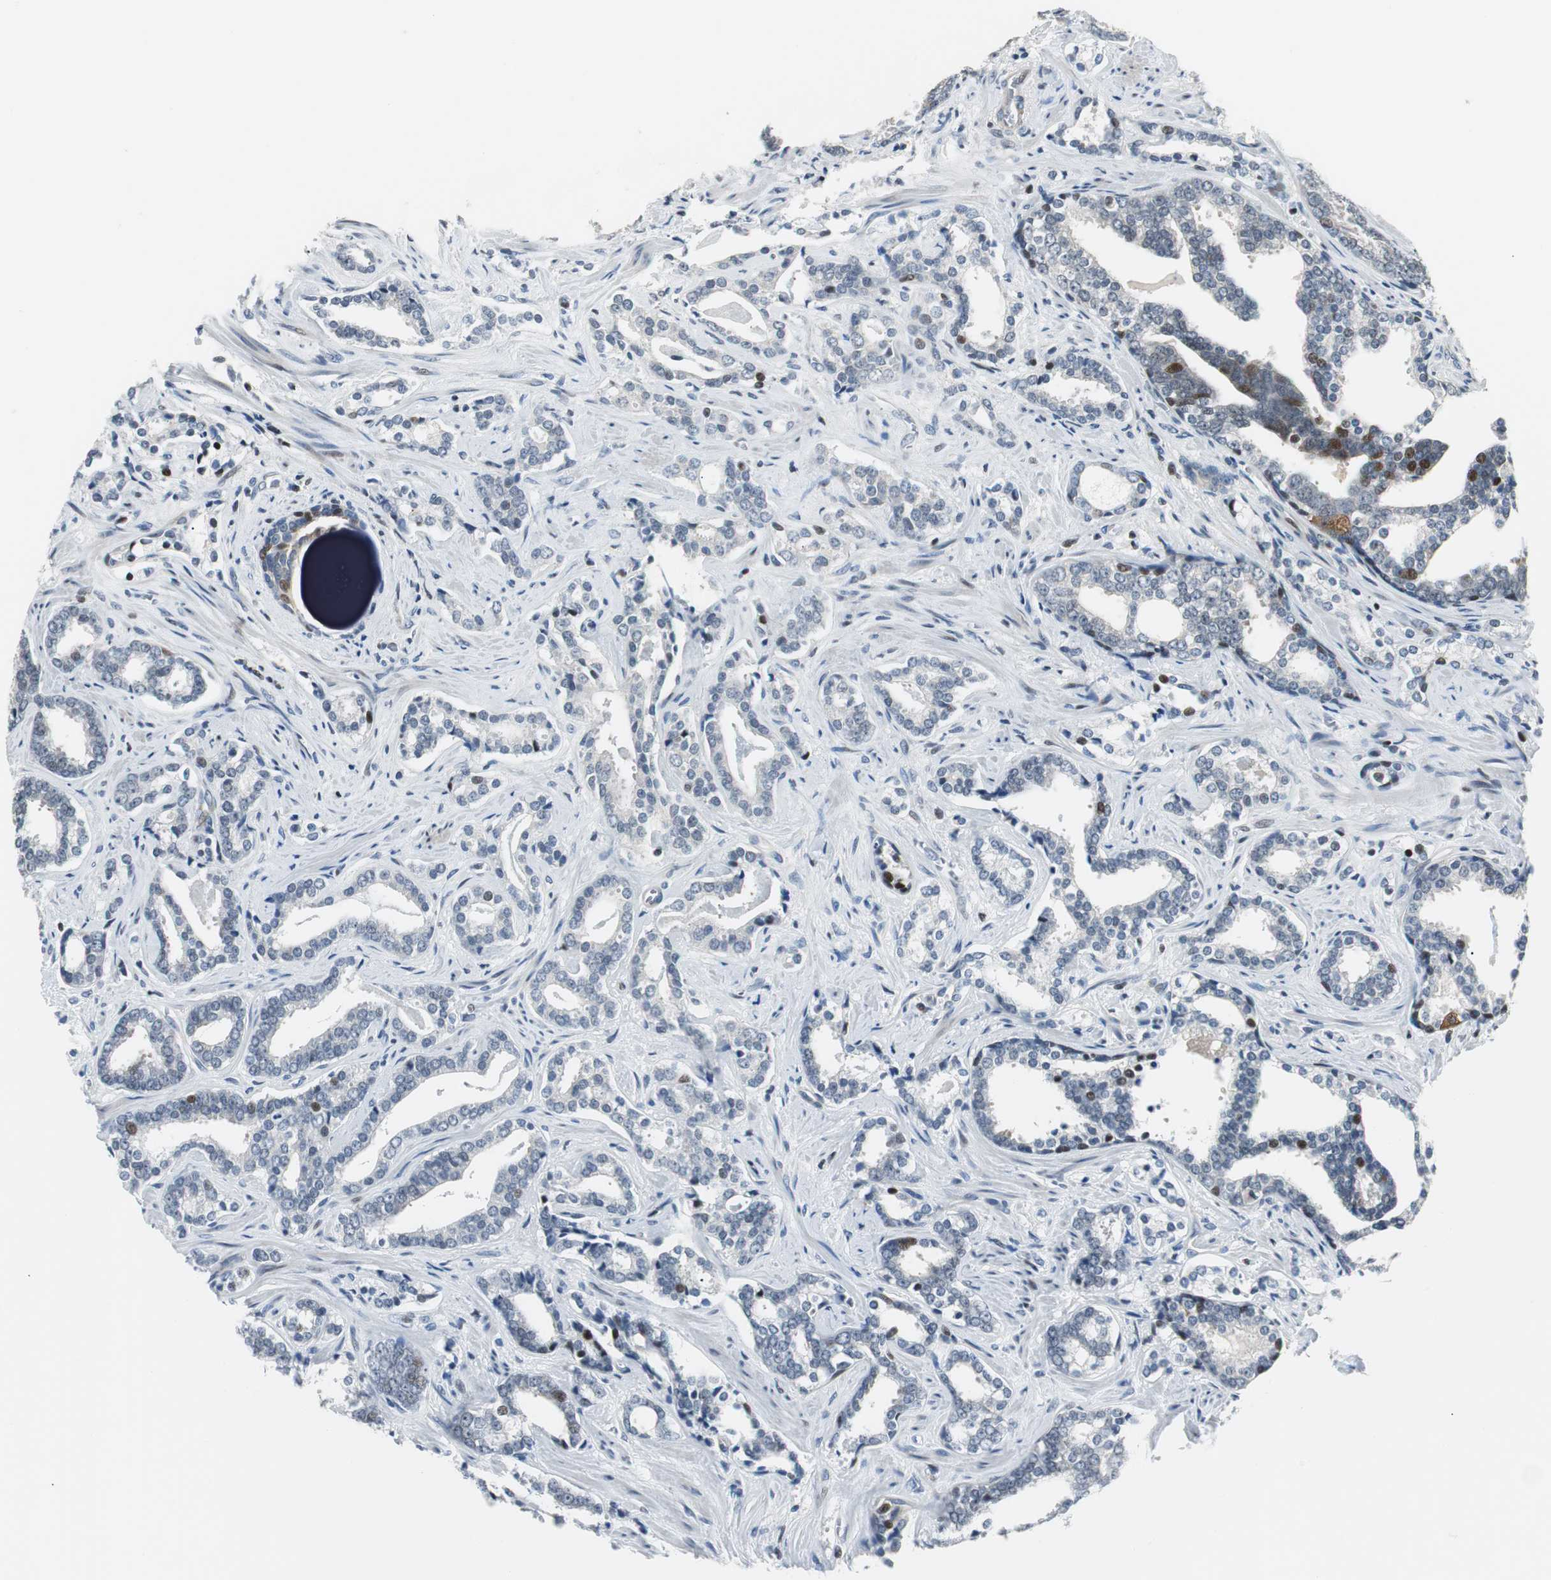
{"staining": {"intensity": "strong", "quantity": "25%-75%", "location": "nuclear"}, "tissue": "prostate cancer", "cell_type": "Tumor cells", "image_type": "cancer", "snomed": [{"axis": "morphology", "description": "Adenocarcinoma, High grade"}, {"axis": "topography", "description": "Prostate"}], "caption": "This is an image of immunohistochemistry (IHC) staining of prostate cancer, which shows strong positivity in the nuclear of tumor cells.", "gene": "RAD1", "patient": {"sex": "male", "age": 67}}